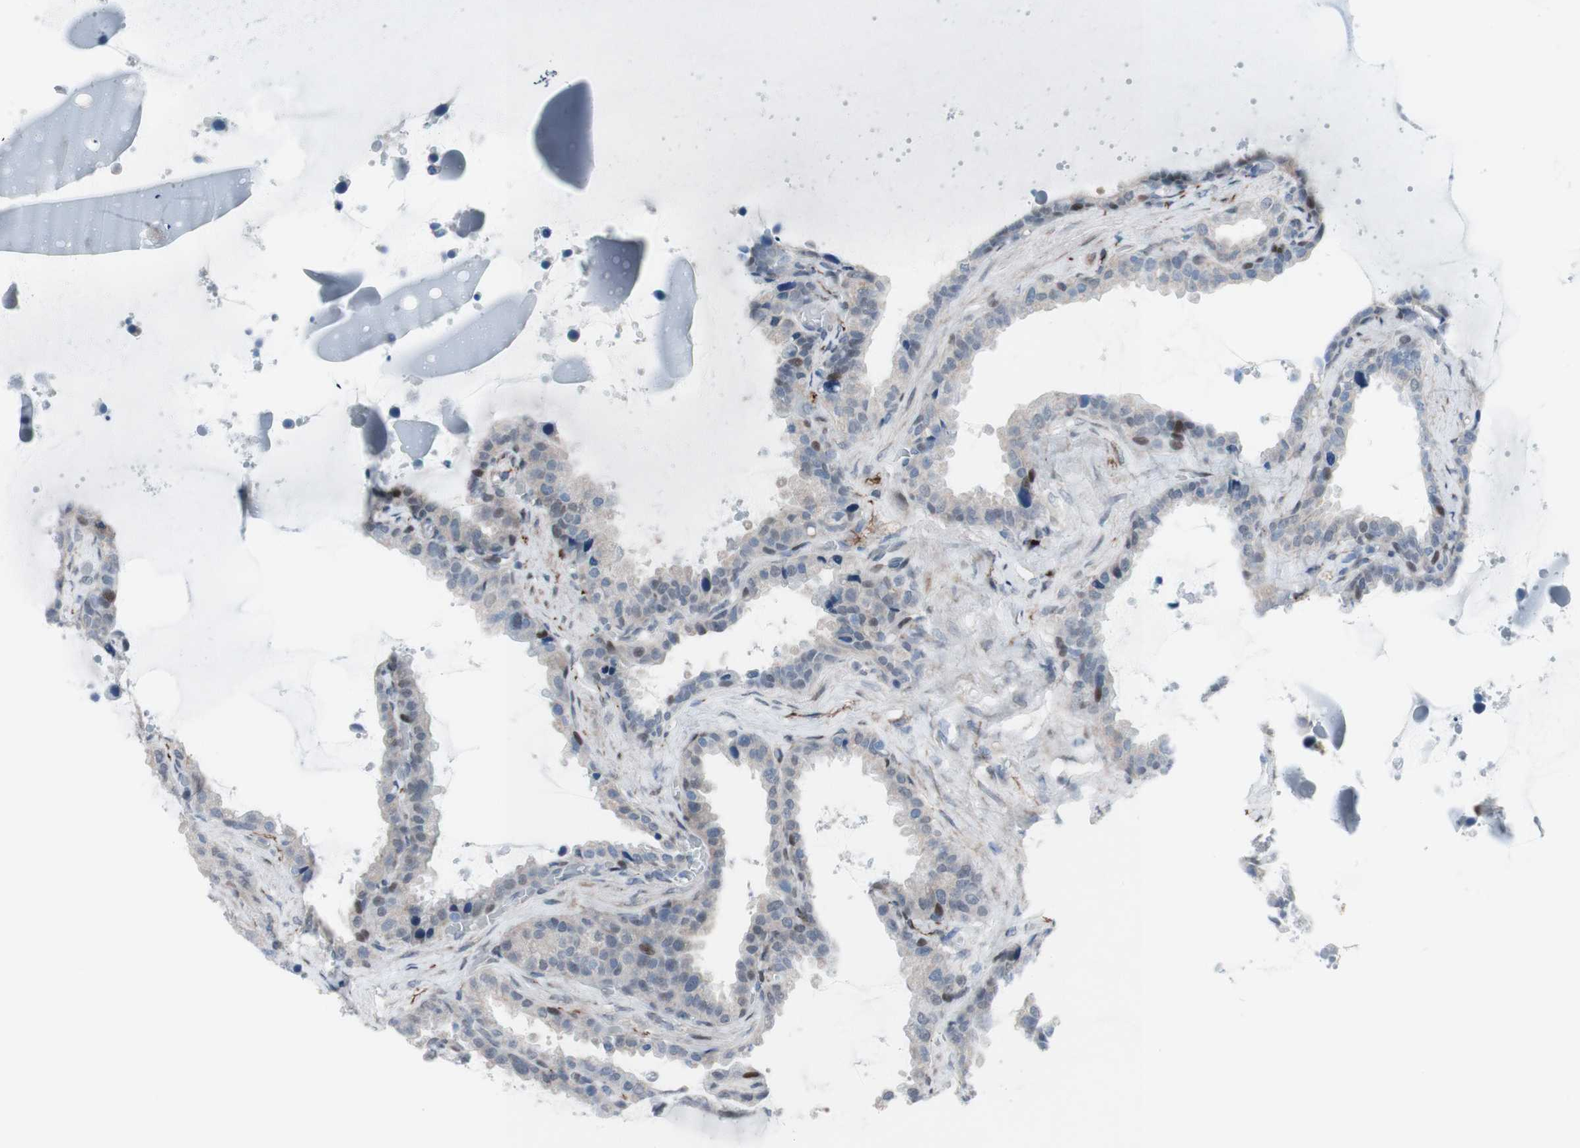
{"staining": {"intensity": "weak", "quantity": "<25%", "location": "nuclear"}, "tissue": "seminal vesicle", "cell_type": "Glandular cells", "image_type": "normal", "snomed": [{"axis": "morphology", "description": "Normal tissue, NOS"}, {"axis": "topography", "description": "Seminal veicle"}], "caption": "Immunohistochemistry (IHC) photomicrograph of normal seminal vesicle: human seminal vesicle stained with DAB (3,3'-diaminobenzidine) shows no significant protein staining in glandular cells.", "gene": "PHTF2", "patient": {"sex": "male", "age": 46}}